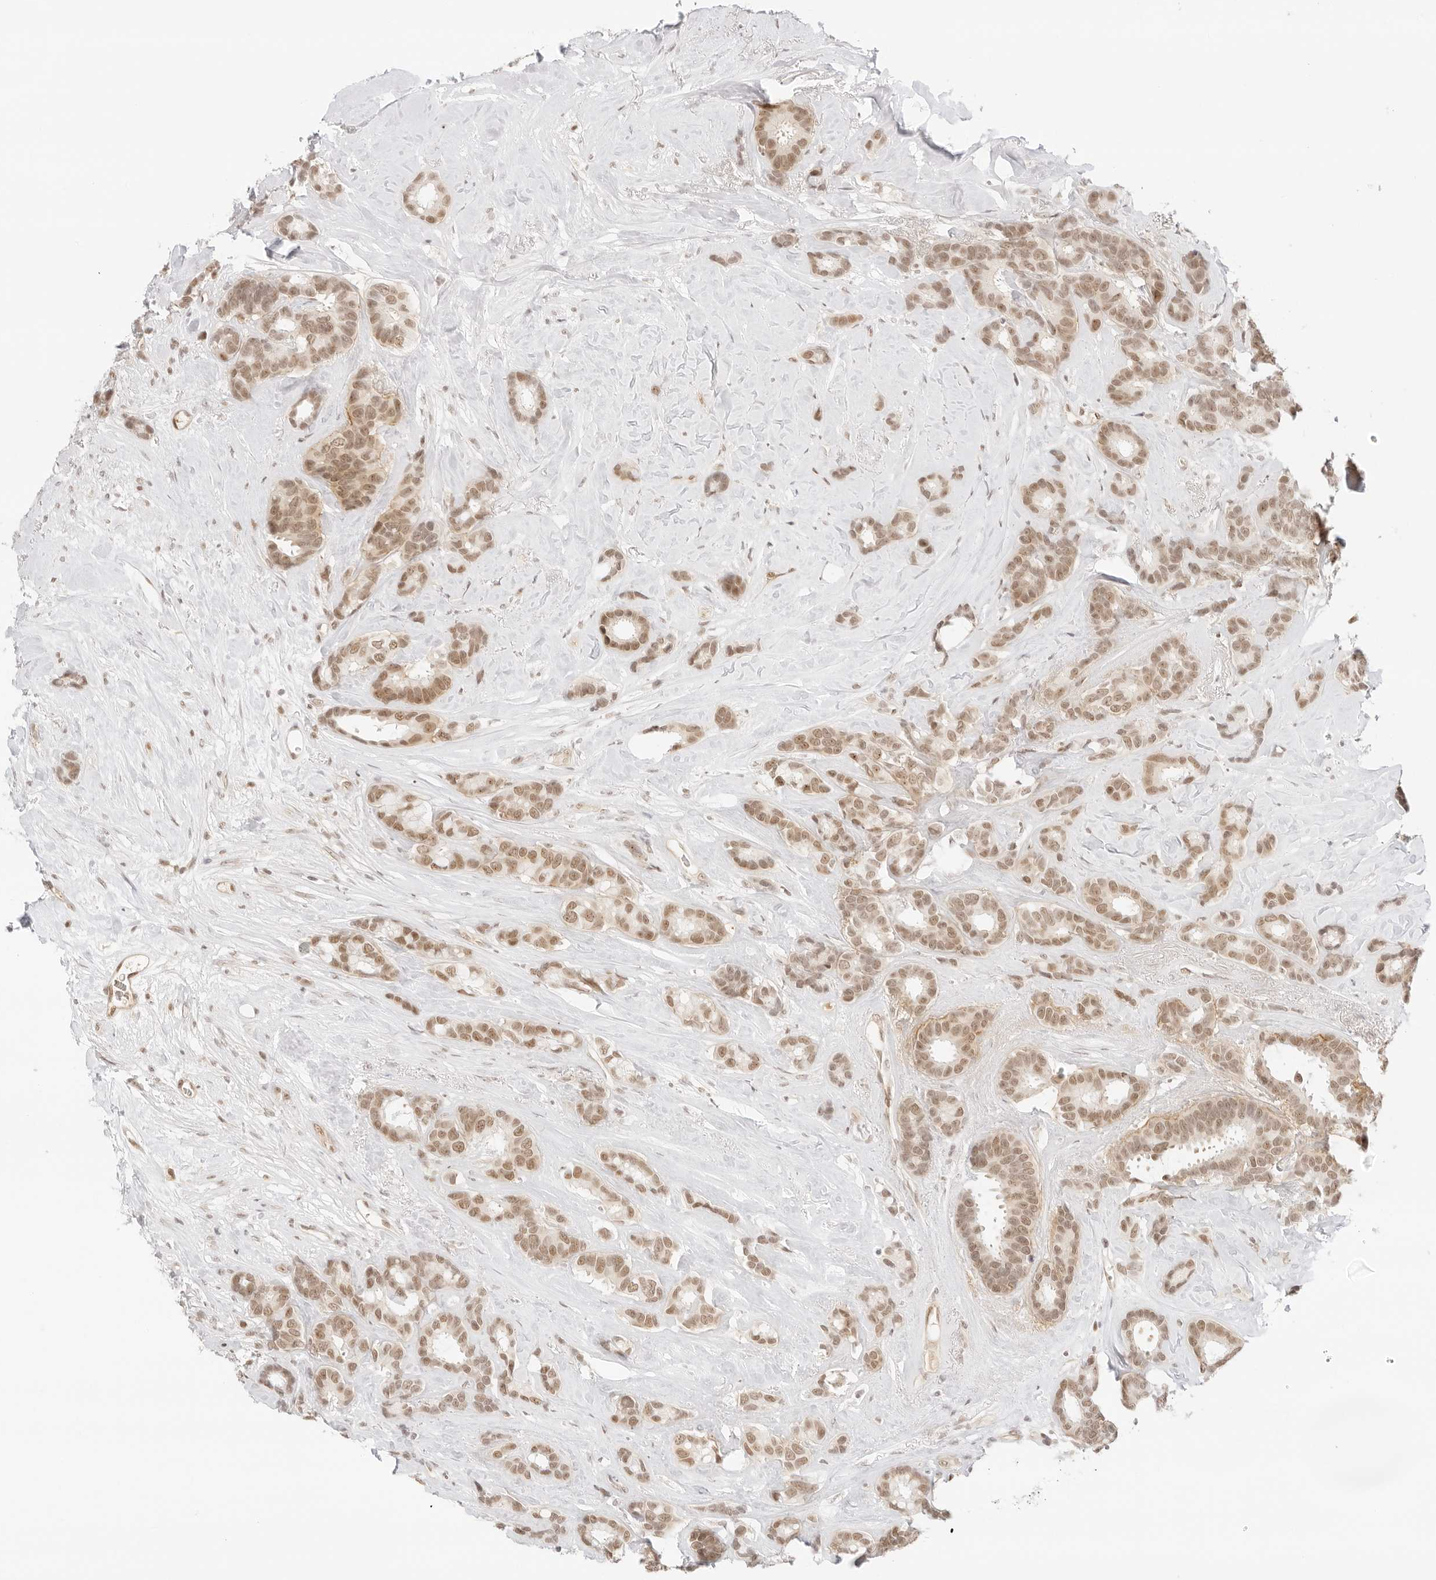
{"staining": {"intensity": "moderate", "quantity": ">75%", "location": "nuclear"}, "tissue": "breast cancer", "cell_type": "Tumor cells", "image_type": "cancer", "snomed": [{"axis": "morphology", "description": "Duct carcinoma"}, {"axis": "topography", "description": "Breast"}], "caption": "Breast cancer stained with a protein marker displays moderate staining in tumor cells.", "gene": "ITGA6", "patient": {"sex": "female", "age": 87}}